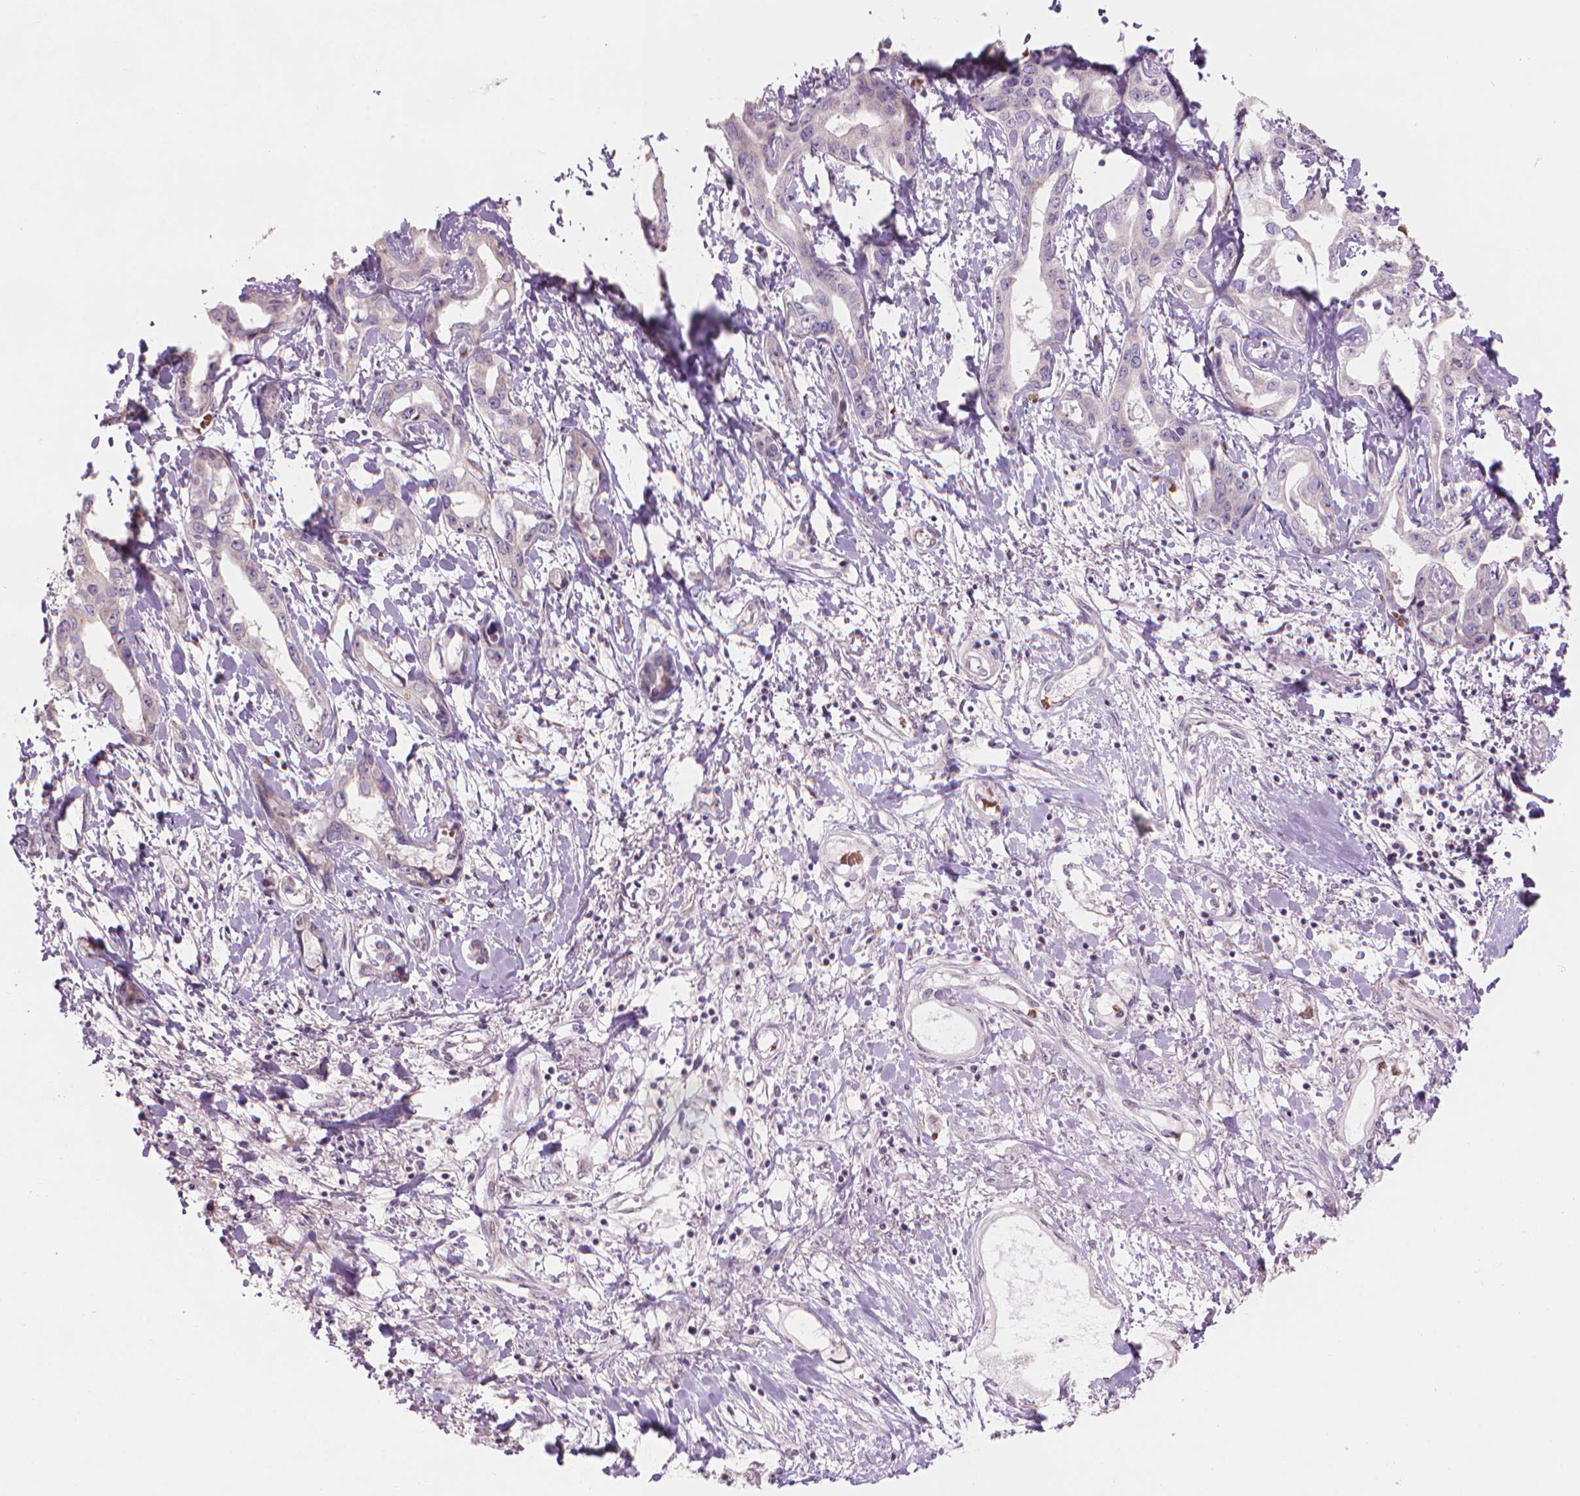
{"staining": {"intensity": "negative", "quantity": "none", "location": "none"}, "tissue": "liver cancer", "cell_type": "Tumor cells", "image_type": "cancer", "snomed": [{"axis": "morphology", "description": "Cholangiocarcinoma"}, {"axis": "topography", "description": "Liver"}], "caption": "This is a micrograph of immunohistochemistry (IHC) staining of liver cholangiocarcinoma, which shows no staining in tumor cells.", "gene": "IFFO1", "patient": {"sex": "male", "age": 59}}